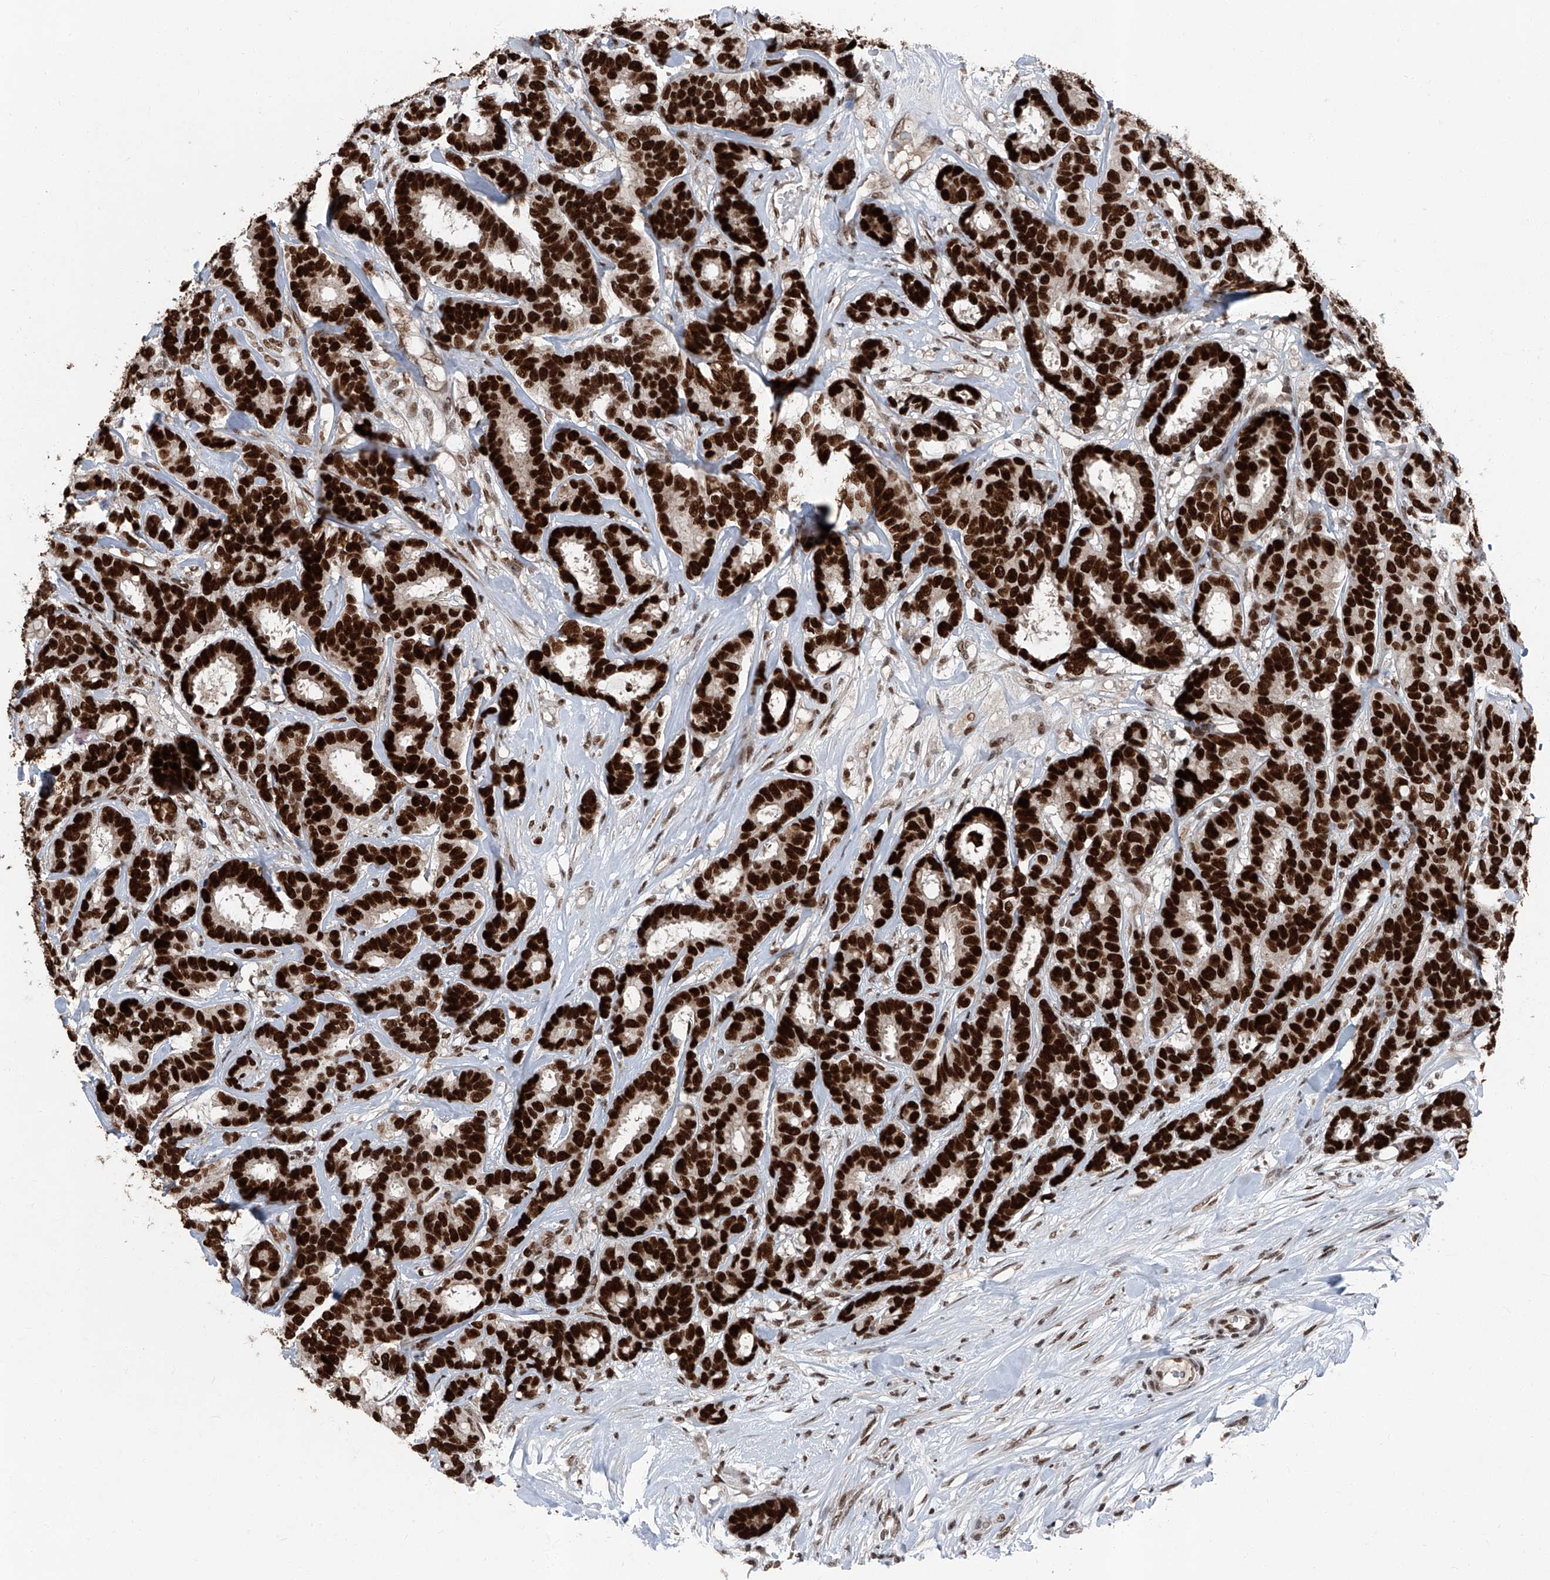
{"staining": {"intensity": "strong", "quantity": ">75%", "location": "nuclear"}, "tissue": "breast cancer", "cell_type": "Tumor cells", "image_type": "cancer", "snomed": [{"axis": "morphology", "description": "Duct carcinoma"}, {"axis": "topography", "description": "Breast"}], "caption": "The image displays immunohistochemical staining of breast cancer (intraductal carcinoma). There is strong nuclear expression is identified in approximately >75% of tumor cells.", "gene": "BMI1", "patient": {"sex": "female", "age": 87}}